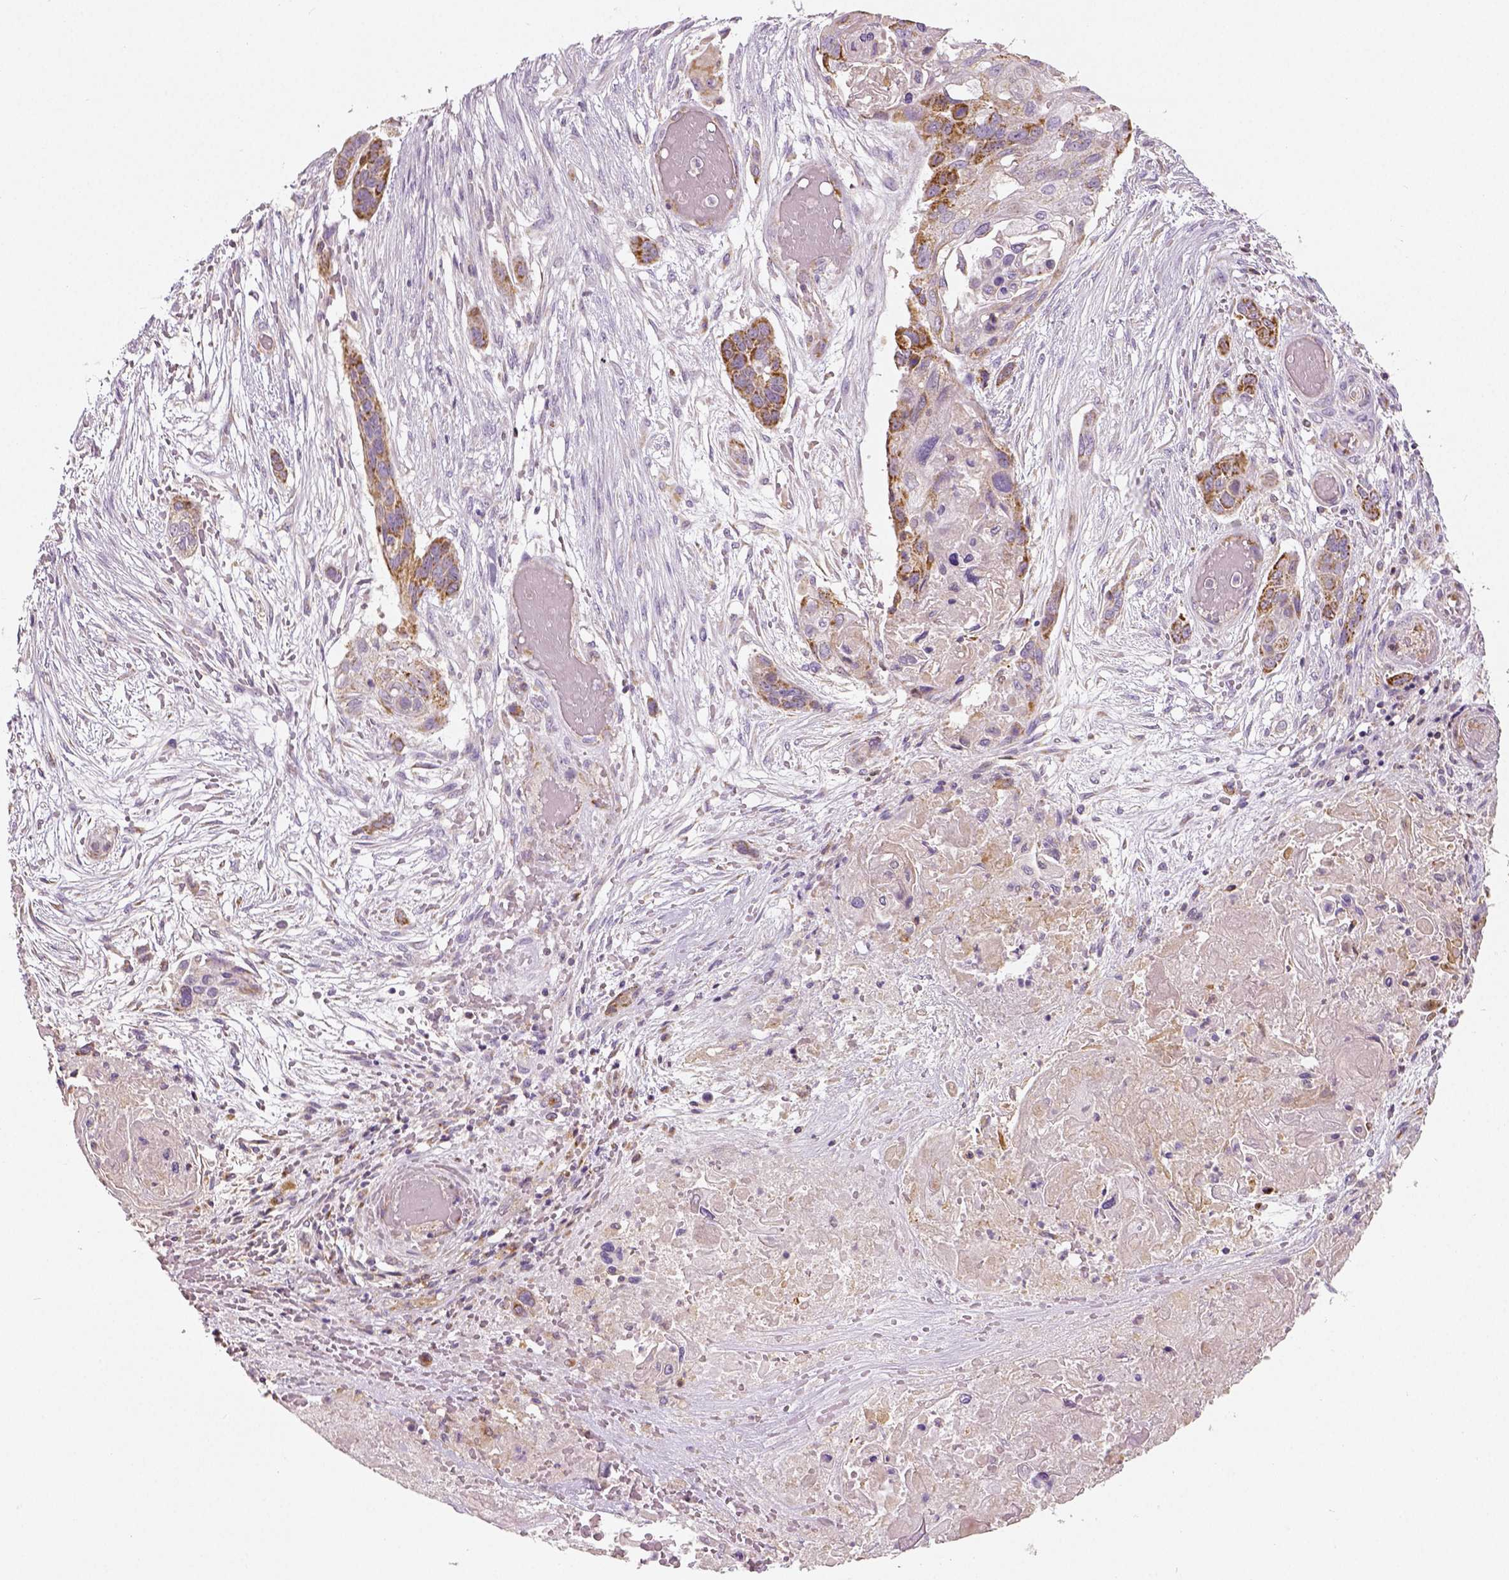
{"staining": {"intensity": "moderate", "quantity": "25%-75%", "location": "cytoplasmic/membranous"}, "tissue": "lung cancer", "cell_type": "Tumor cells", "image_type": "cancer", "snomed": [{"axis": "morphology", "description": "Squamous cell carcinoma, NOS"}, {"axis": "topography", "description": "Lung"}], "caption": "Immunohistochemical staining of lung cancer reveals moderate cytoplasmic/membranous protein expression in approximately 25%-75% of tumor cells. (IHC, brightfield microscopy, high magnification).", "gene": "PGAM5", "patient": {"sex": "male", "age": 69}}